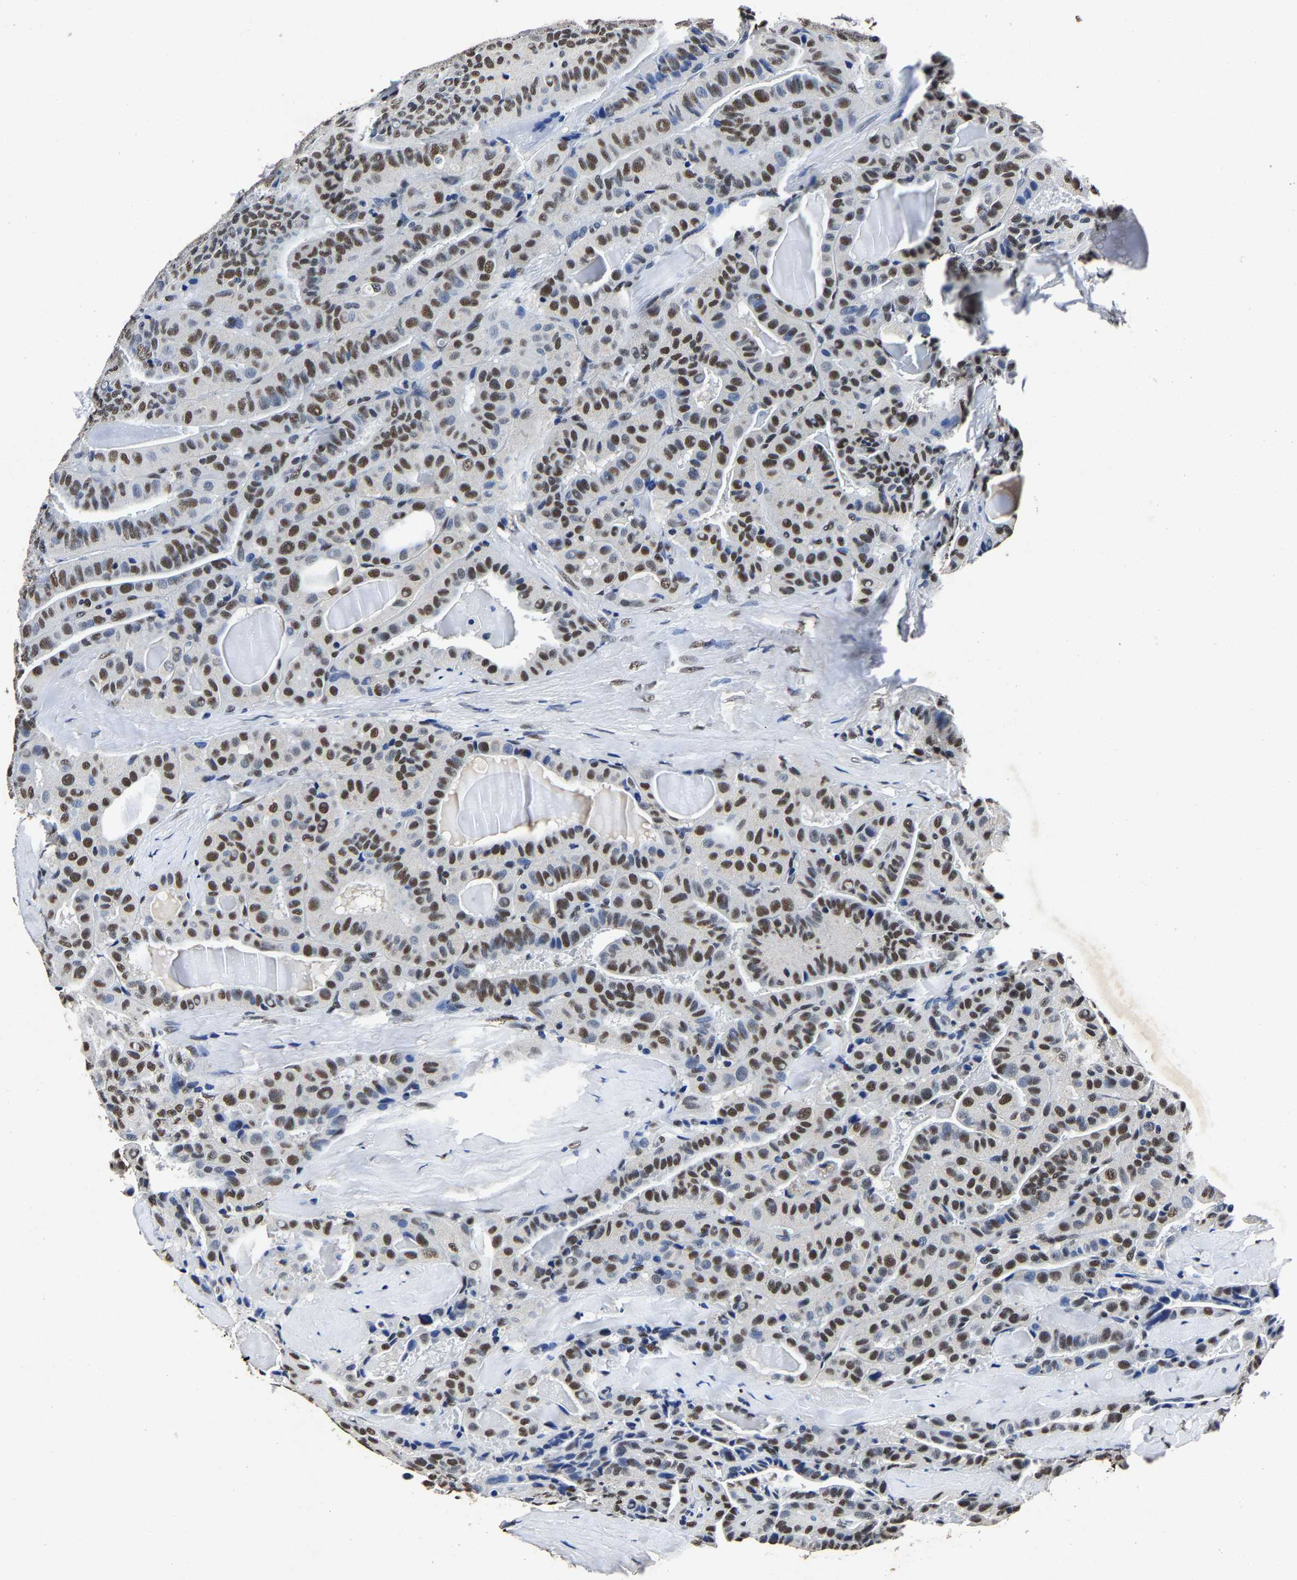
{"staining": {"intensity": "moderate", "quantity": ">75%", "location": "nuclear"}, "tissue": "thyroid cancer", "cell_type": "Tumor cells", "image_type": "cancer", "snomed": [{"axis": "morphology", "description": "Papillary adenocarcinoma, NOS"}, {"axis": "topography", "description": "Thyroid gland"}], "caption": "Thyroid cancer (papillary adenocarcinoma) was stained to show a protein in brown. There is medium levels of moderate nuclear expression in about >75% of tumor cells.", "gene": "RBM45", "patient": {"sex": "male", "age": 77}}